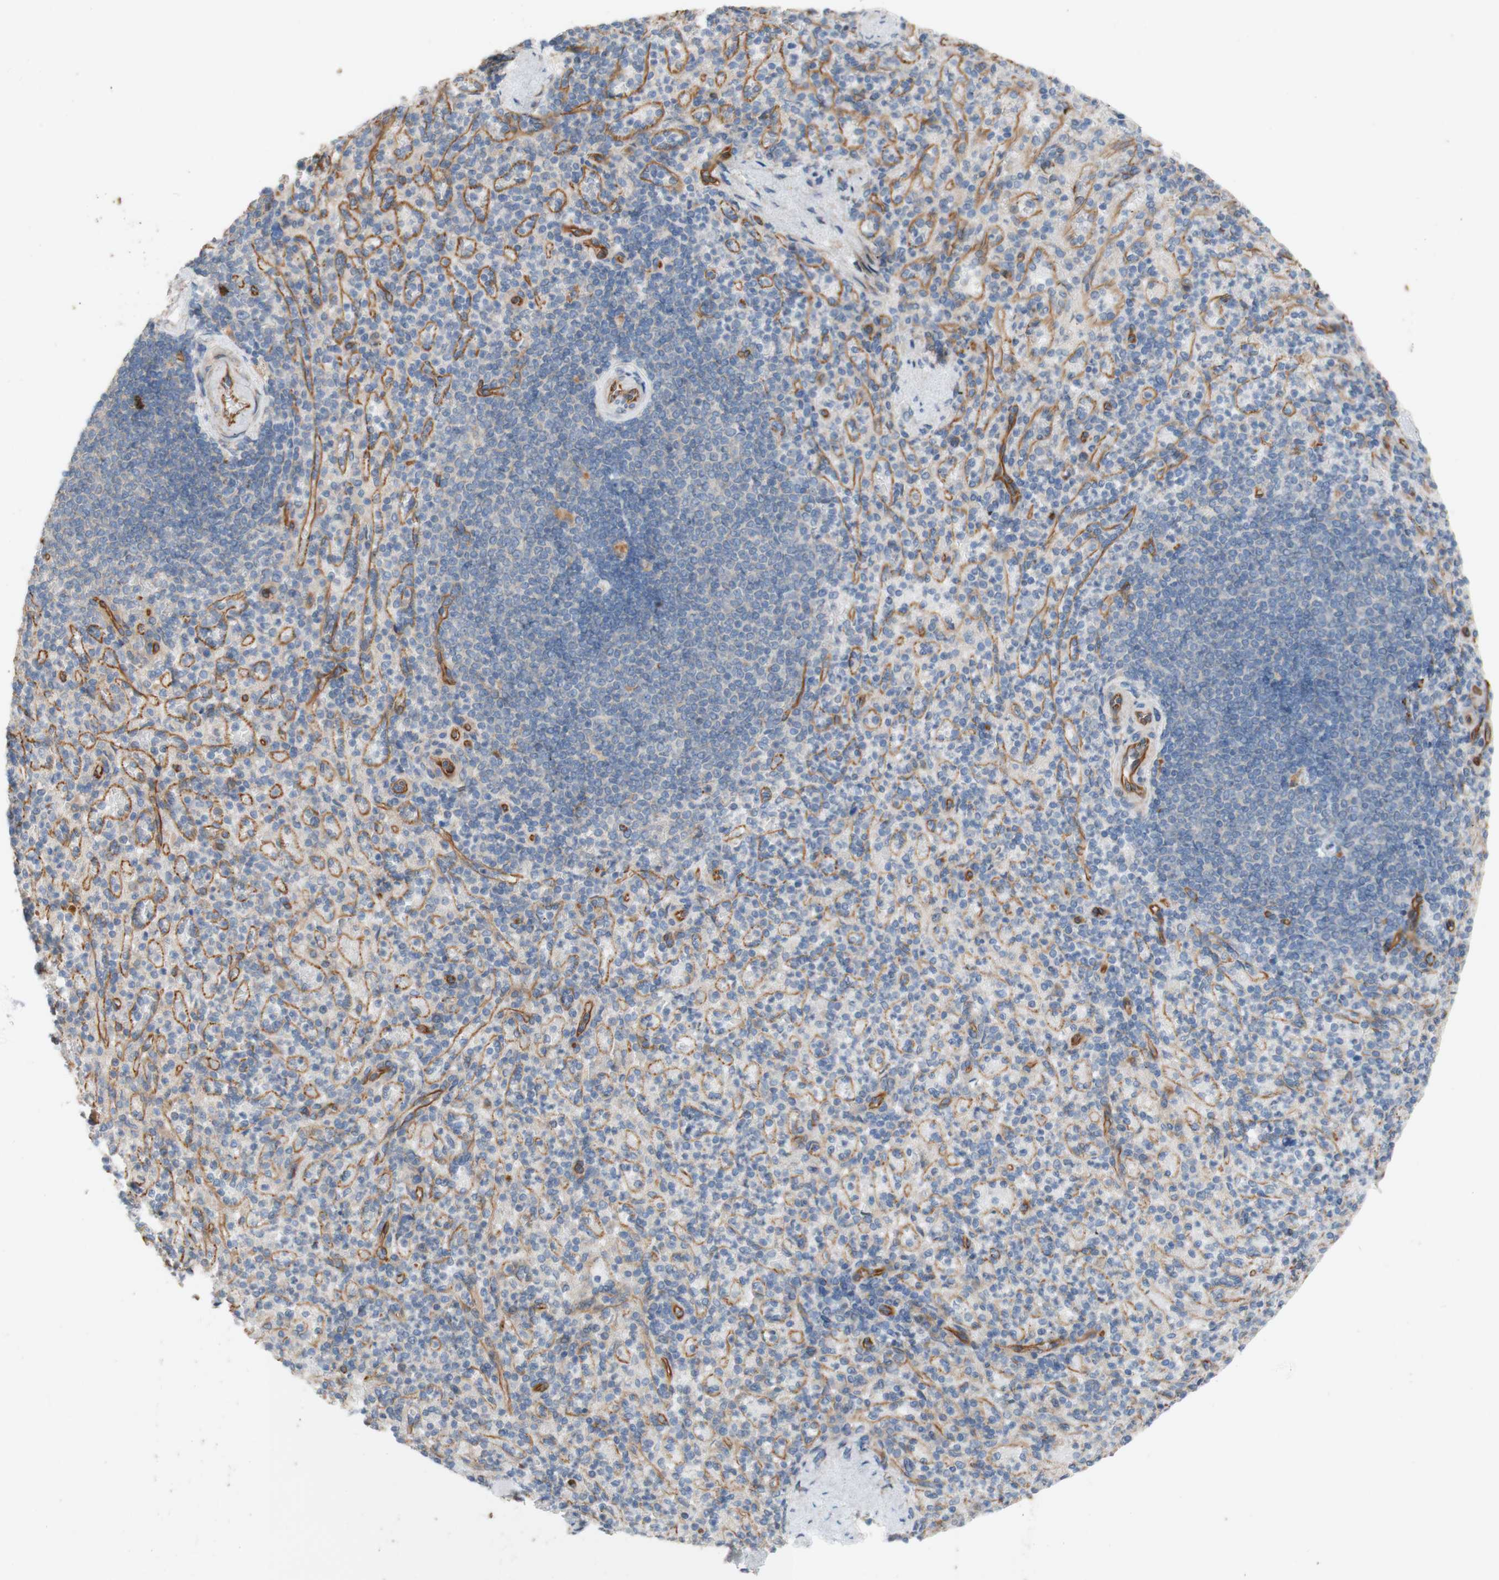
{"staining": {"intensity": "weak", "quantity": ">75%", "location": "cytoplasmic/membranous"}, "tissue": "spleen", "cell_type": "Cells in red pulp", "image_type": "normal", "snomed": [{"axis": "morphology", "description": "Normal tissue, NOS"}, {"axis": "topography", "description": "Spleen"}], "caption": "This micrograph shows unremarkable spleen stained with immunohistochemistry to label a protein in brown. The cytoplasmic/membranous of cells in red pulp show weak positivity for the protein. Nuclei are counter-stained blue.", "gene": "C1orf43", "patient": {"sex": "female", "age": 74}}